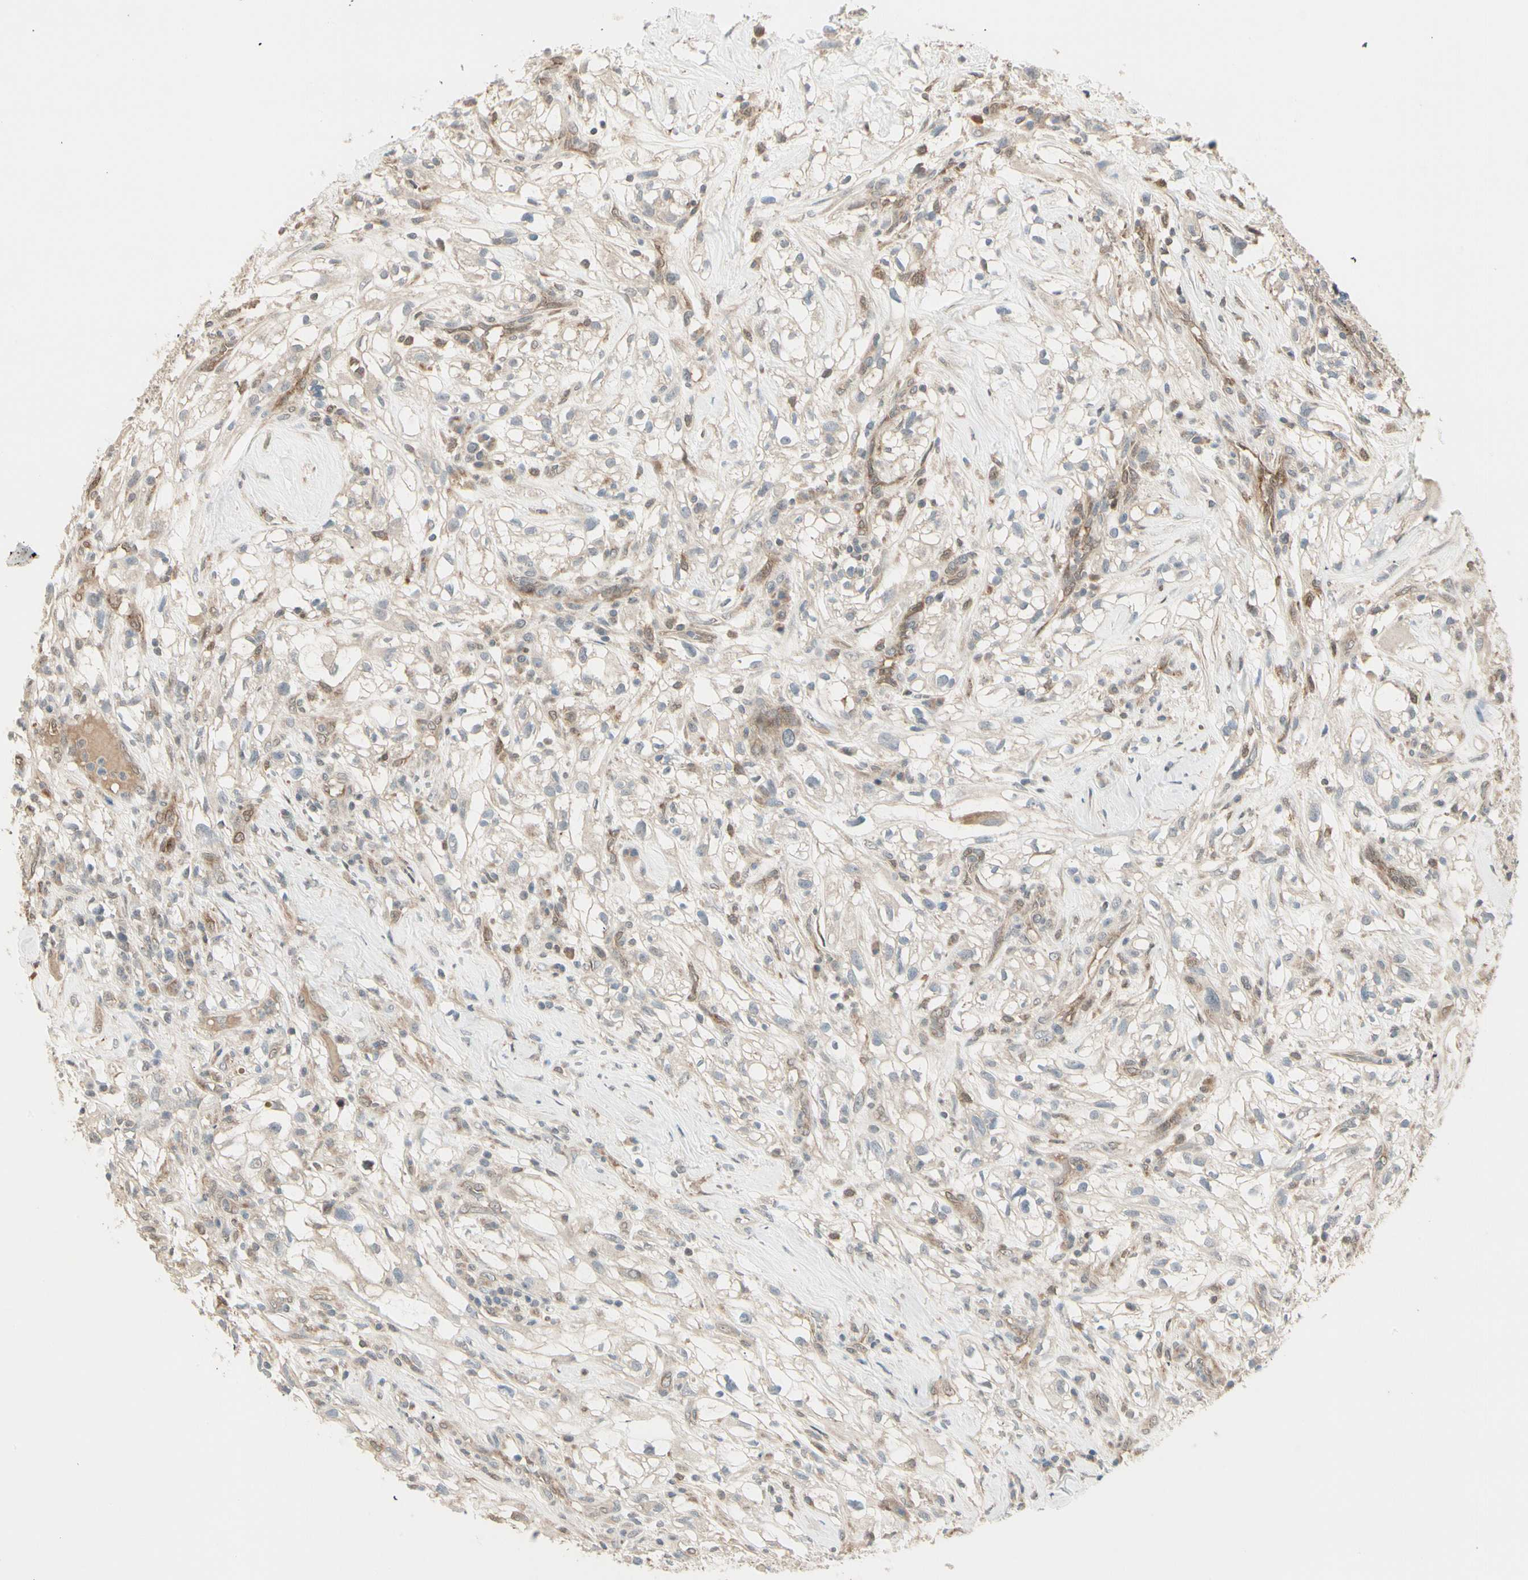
{"staining": {"intensity": "weak", "quantity": "25%-75%", "location": "cytoplasmic/membranous"}, "tissue": "renal cancer", "cell_type": "Tumor cells", "image_type": "cancer", "snomed": [{"axis": "morphology", "description": "Adenocarcinoma, NOS"}, {"axis": "topography", "description": "Kidney"}], "caption": "Human renal cancer stained with a brown dye reveals weak cytoplasmic/membranous positive expression in about 25%-75% of tumor cells.", "gene": "SVBP", "patient": {"sex": "female", "age": 60}}